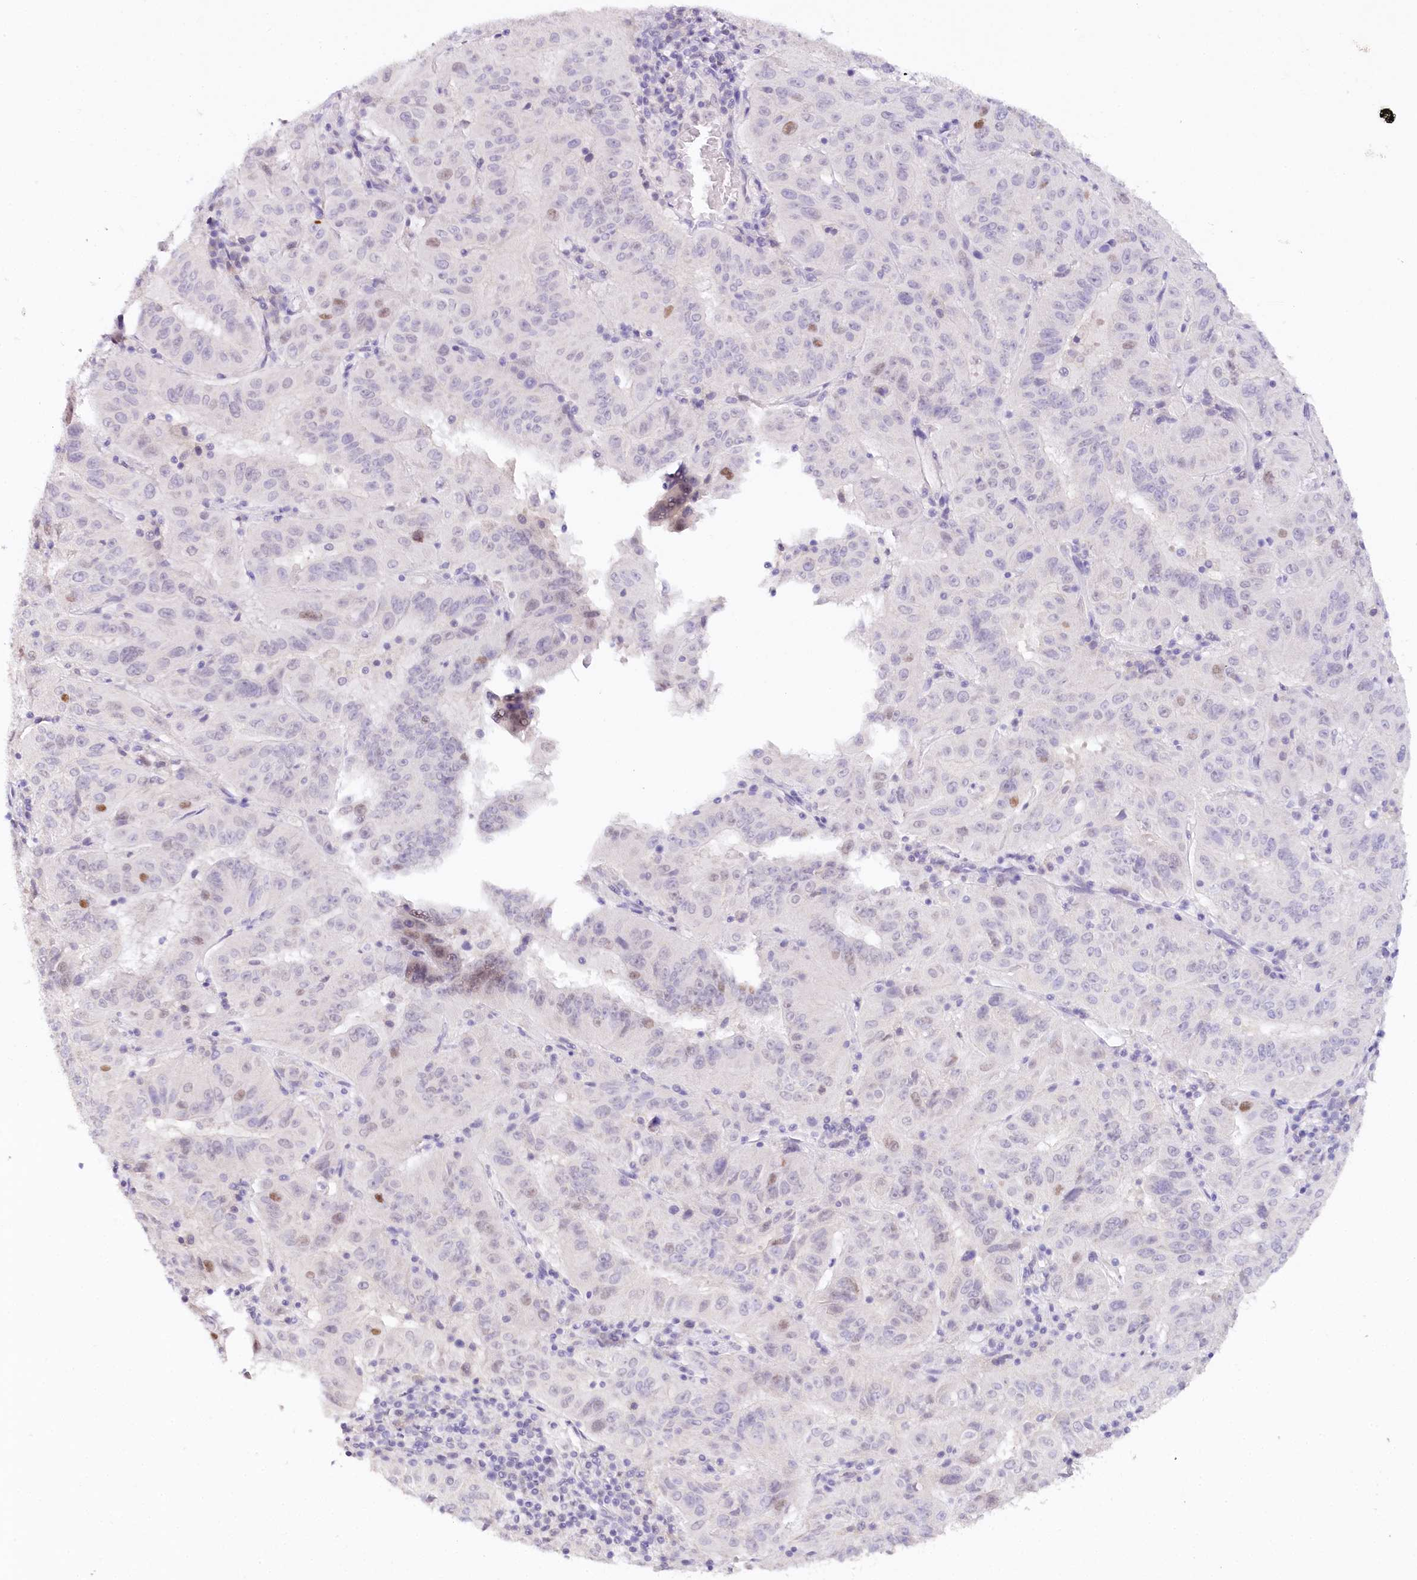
{"staining": {"intensity": "moderate", "quantity": "<25%", "location": "nuclear"}, "tissue": "pancreatic cancer", "cell_type": "Tumor cells", "image_type": "cancer", "snomed": [{"axis": "morphology", "description": "Adenocarcinoma, NOS"}, {"axis": "topography", "description": "Pancreas"}], "caption": "Moderate nuclear protein expression is appreciated in about <25% of tumor cells in pancreatic cancer (adenocarcinoma).", "gene": "TP53", "patient": {"sex": "male", "age": 63}}